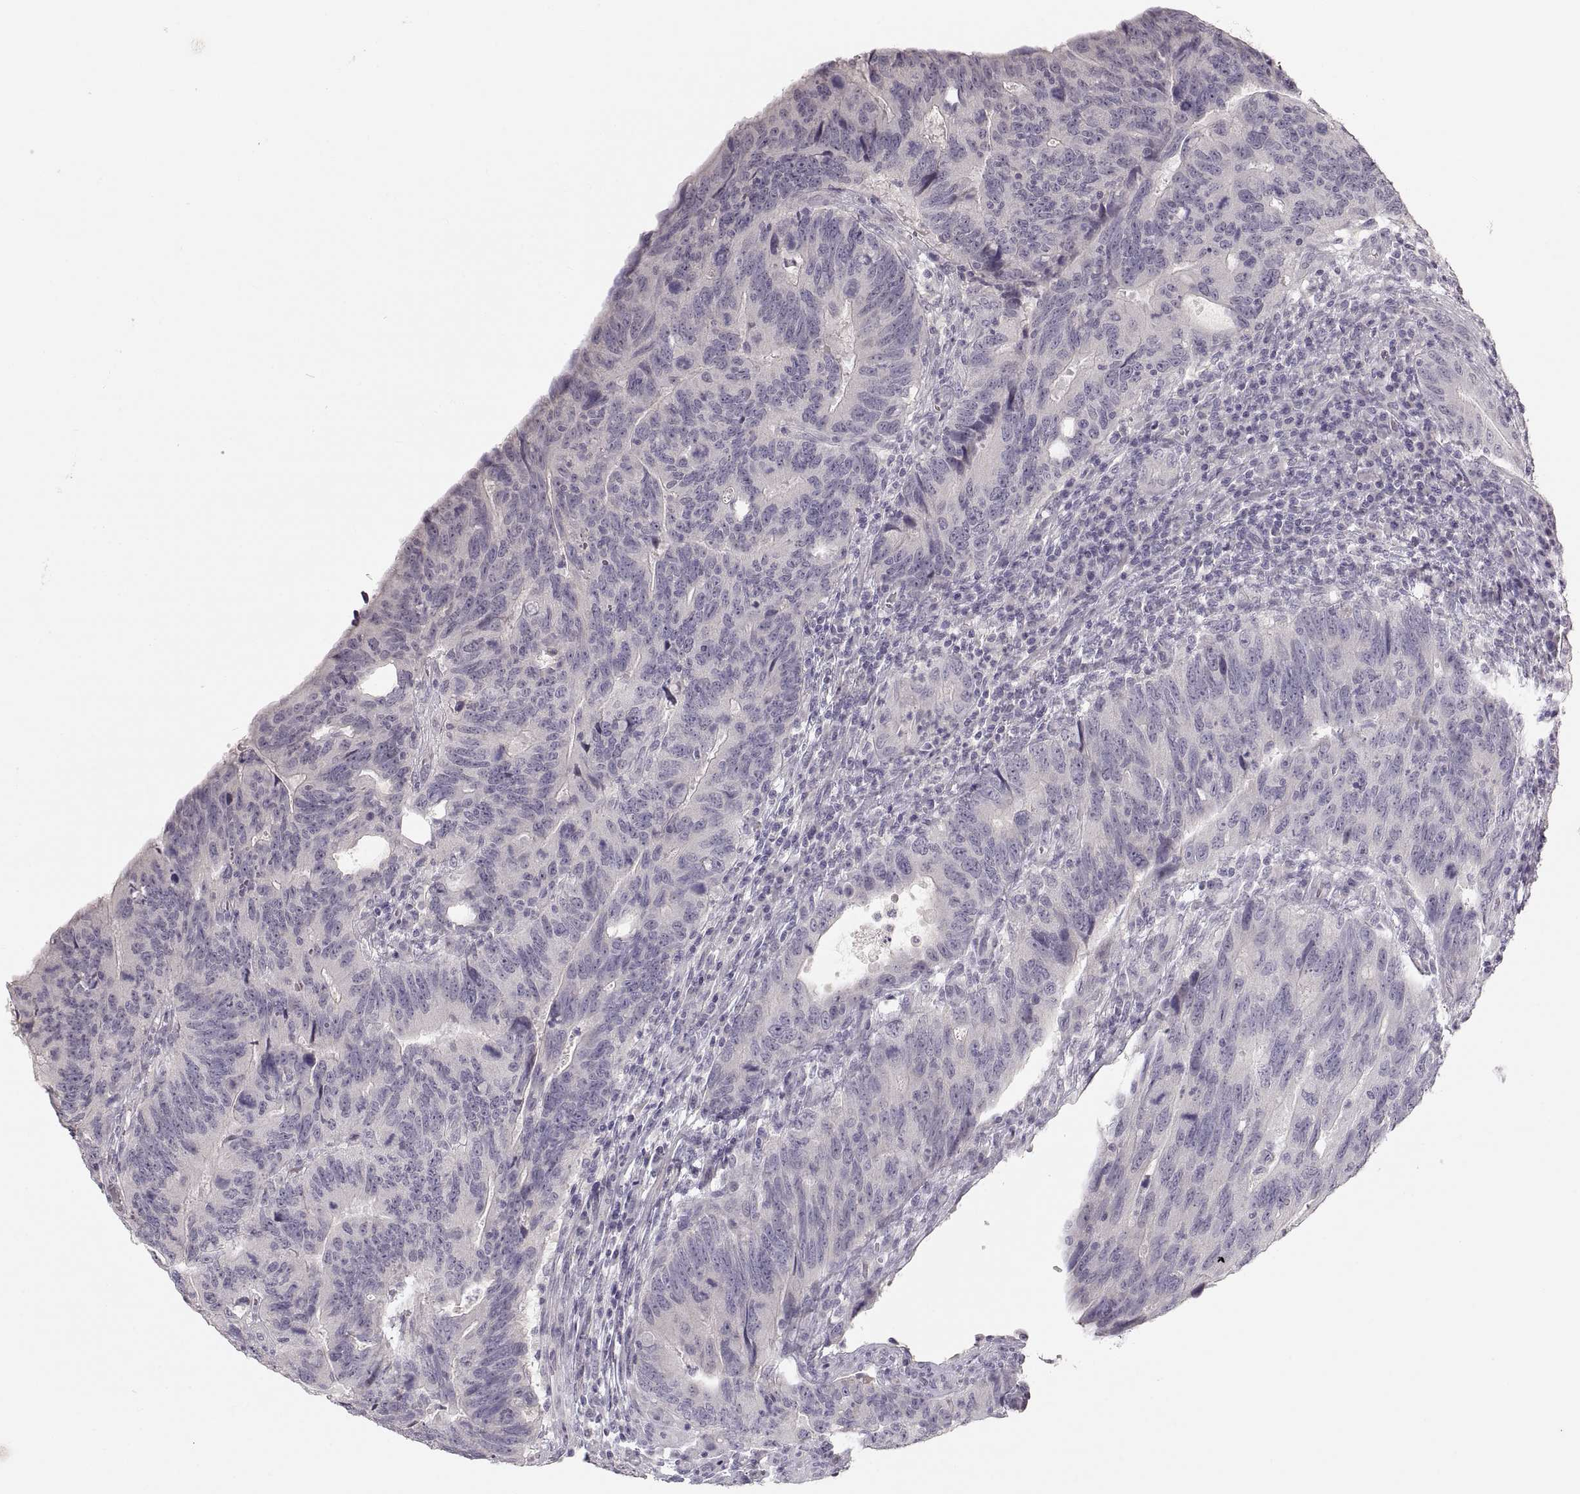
{"staining": {"intensity": "negative", "quantity": "none", "location": "none"}, "tissue": "colorectal cancer", "cell_type": "Tumor cells", "image_type": "cancer", "snomed": [{"axis": "morphology", "description": "Adenocarcinoma, NOS"}, {"axis": "topography", "description": "Colon"}], "caption": "The immunohistochemistry image has no significant positivity in tumor cells of colorectal cancer tissue.", "gene": "PCSK2", "patient": {"sex": "female", "age": 77}}